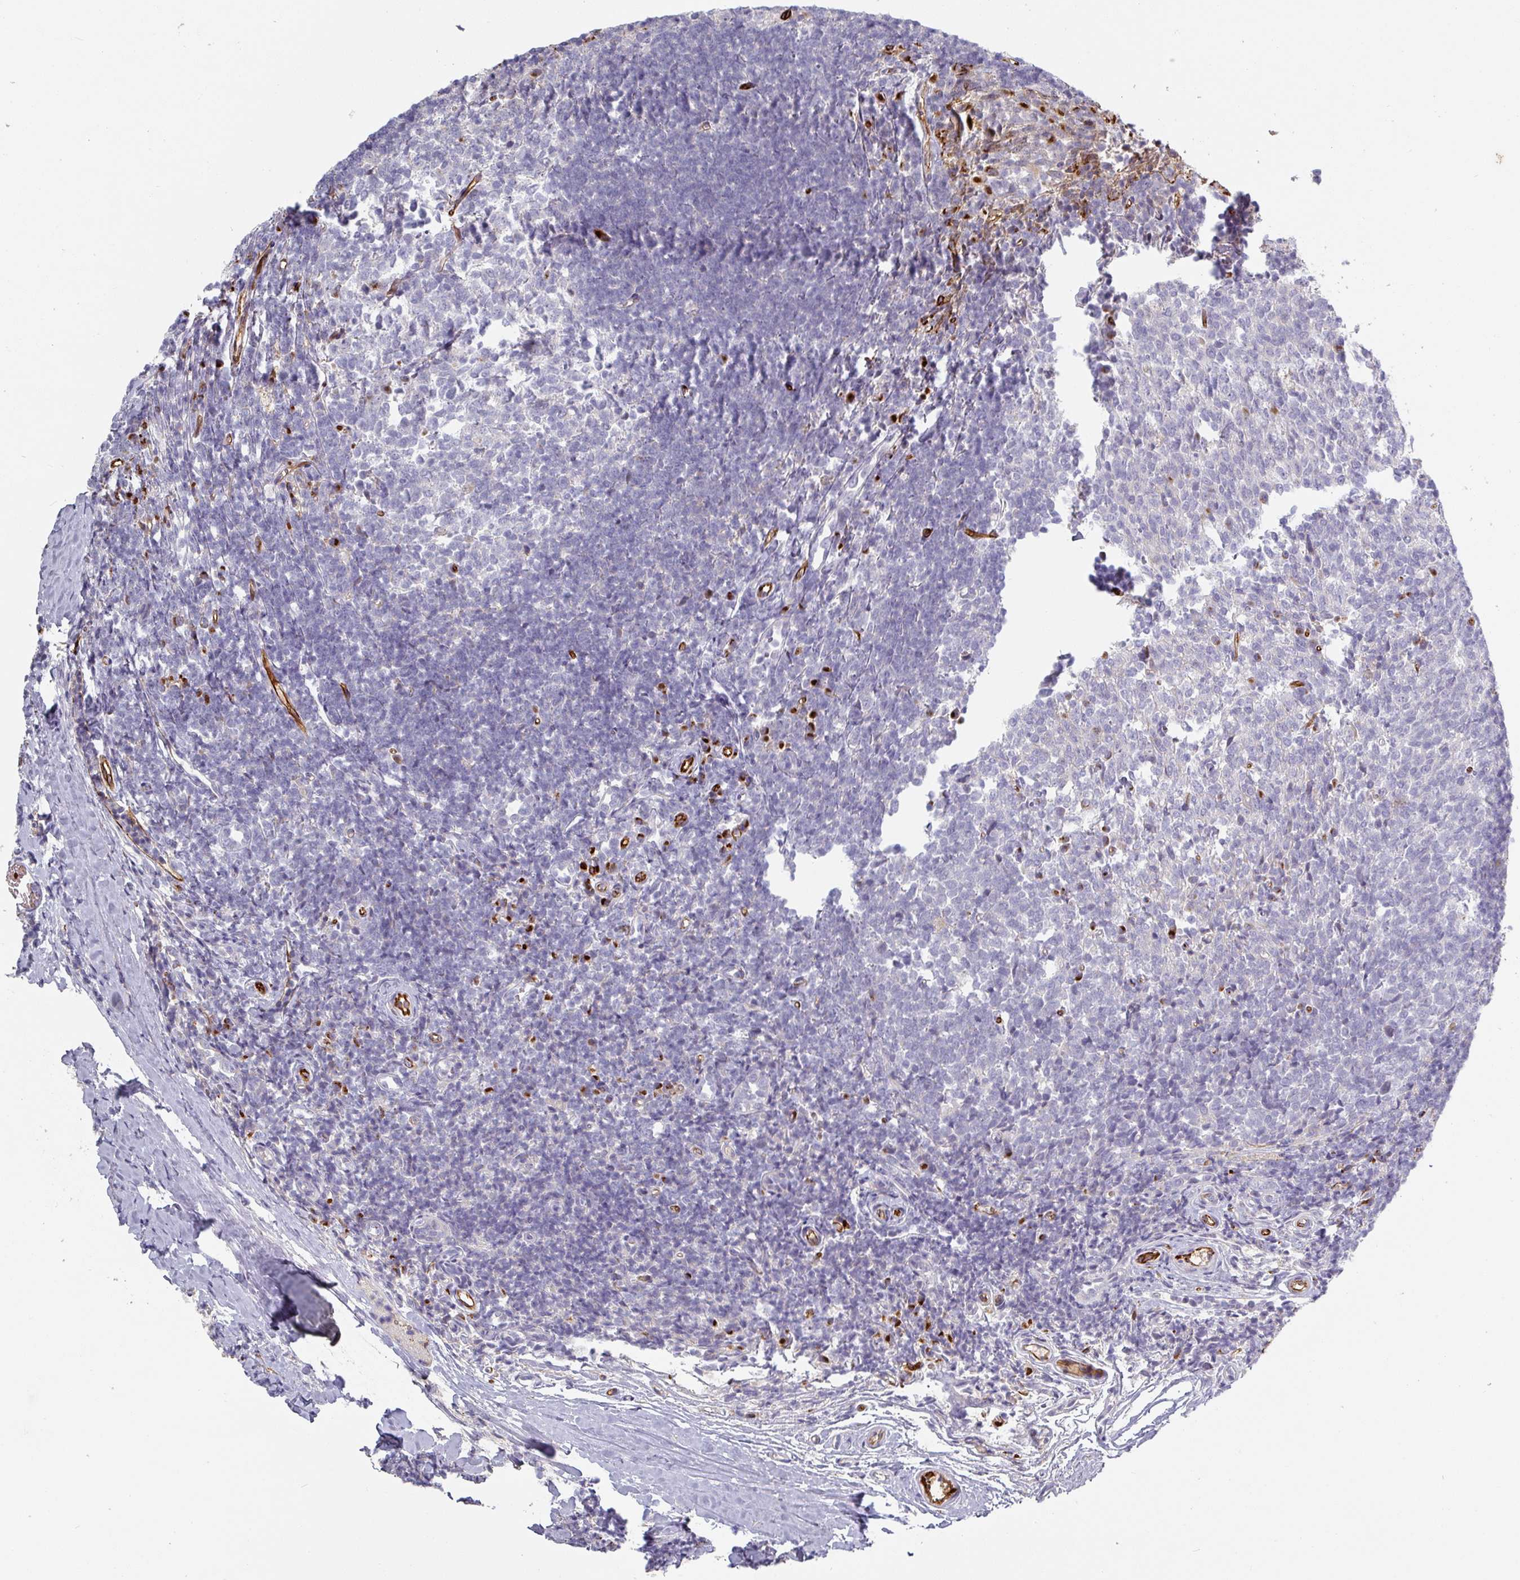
{"staining": {"intensity": "strong", "quantity": "<25%", "location": "cytoplasmic/membranous"}, "tissue": "tonsil", "cell_type": "Germinal center cells", "image_type": "normal", "snomed": [{"axis": "morphology", "description": "Normal tissue, NOS"}, {"axis": "topography", "description": "Tonsil"}], "caption": "Protein expression by immunohistochemistry (IHC) exhibits strong cytoplasmic/membranous staining in approximately <25% of germinal center cells in normal tonsil. (DAB = brown stain, brightfield microscopy at high magnification).", "gene": "PRODH2", "patient": {"sex": "female", "age": 10}}